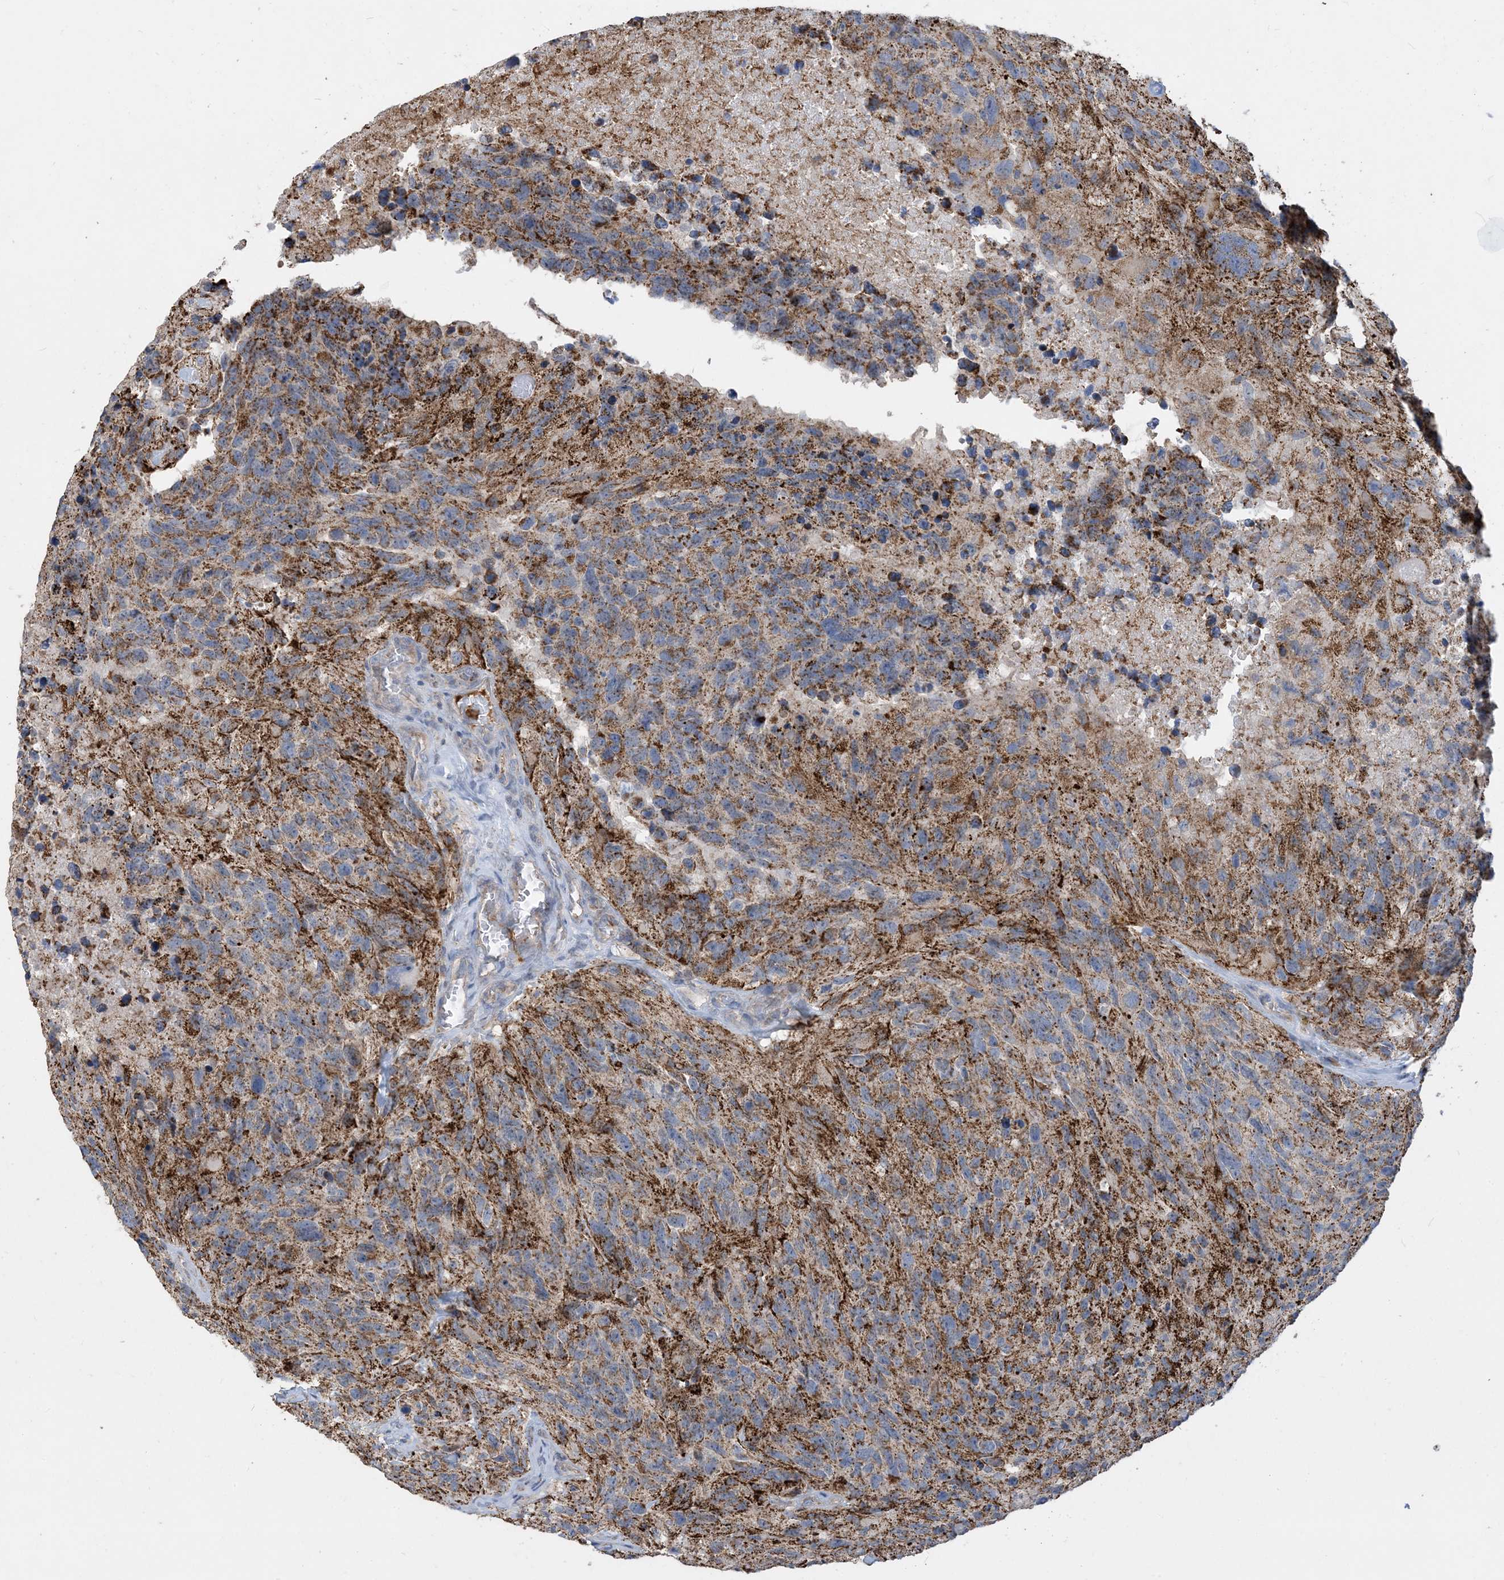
{"staining": {"intensity": "moderate", "quantity": "<25%", "location": "cytoplasmic/membranous"}, "tissue": "glioma", "cell_type": "Tumor cells", "image_type": "cancer", "snomed": [{"axis": "morphology", "description": "Glioma, malignant, High grade"}, {"axis": "topography", "description": "Brain"}], "caption": "Malignant glioma (high-grade) stained with a protein marker shows moderate staining in tumor cells.", "gene": "ECHDC1", "patient": {"sex": "male", "age": 69}}